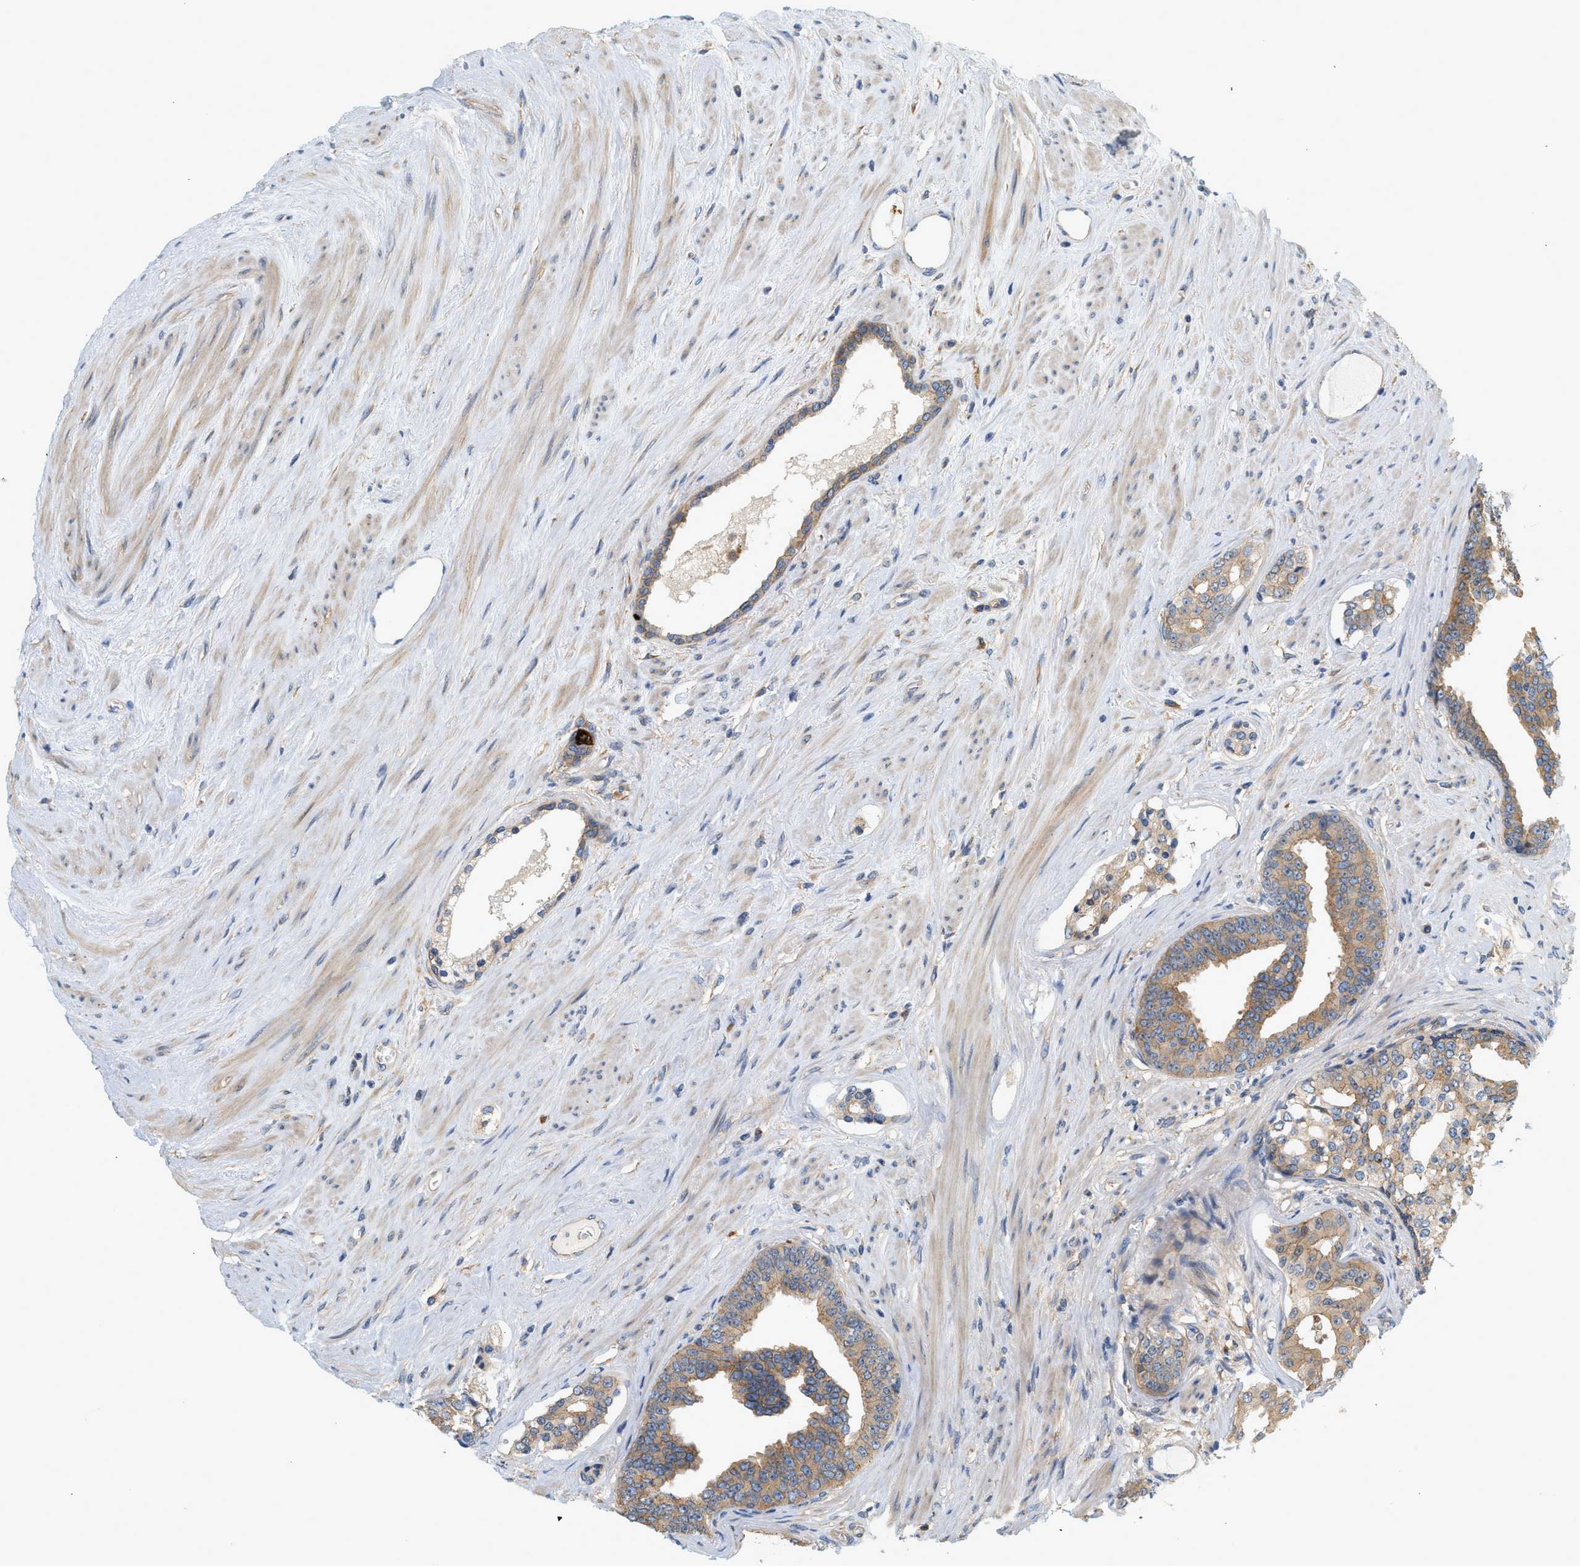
{"staining": {"intensity": "moderate", "quantity": ">75%", "location": "cytoplasmic/membranous"}, "tissue": "prostate cancer", "cell_type": "Tumor cells", "image_type": "cancer", "snomed": [{"axis": "morphology", "description": "Adenocarcinoma, High grade"}, {"axis": "topography", "description": "Prostate"}], "caption": "Tumor cells demonstrate moderate cytoplasmic/membranous staining in approximately >75% of cells in prostate cancer (adenocarcinoma (high-grade)).", "gene": "CTXN1", "patient": {"sex": "male", "age": 71}}